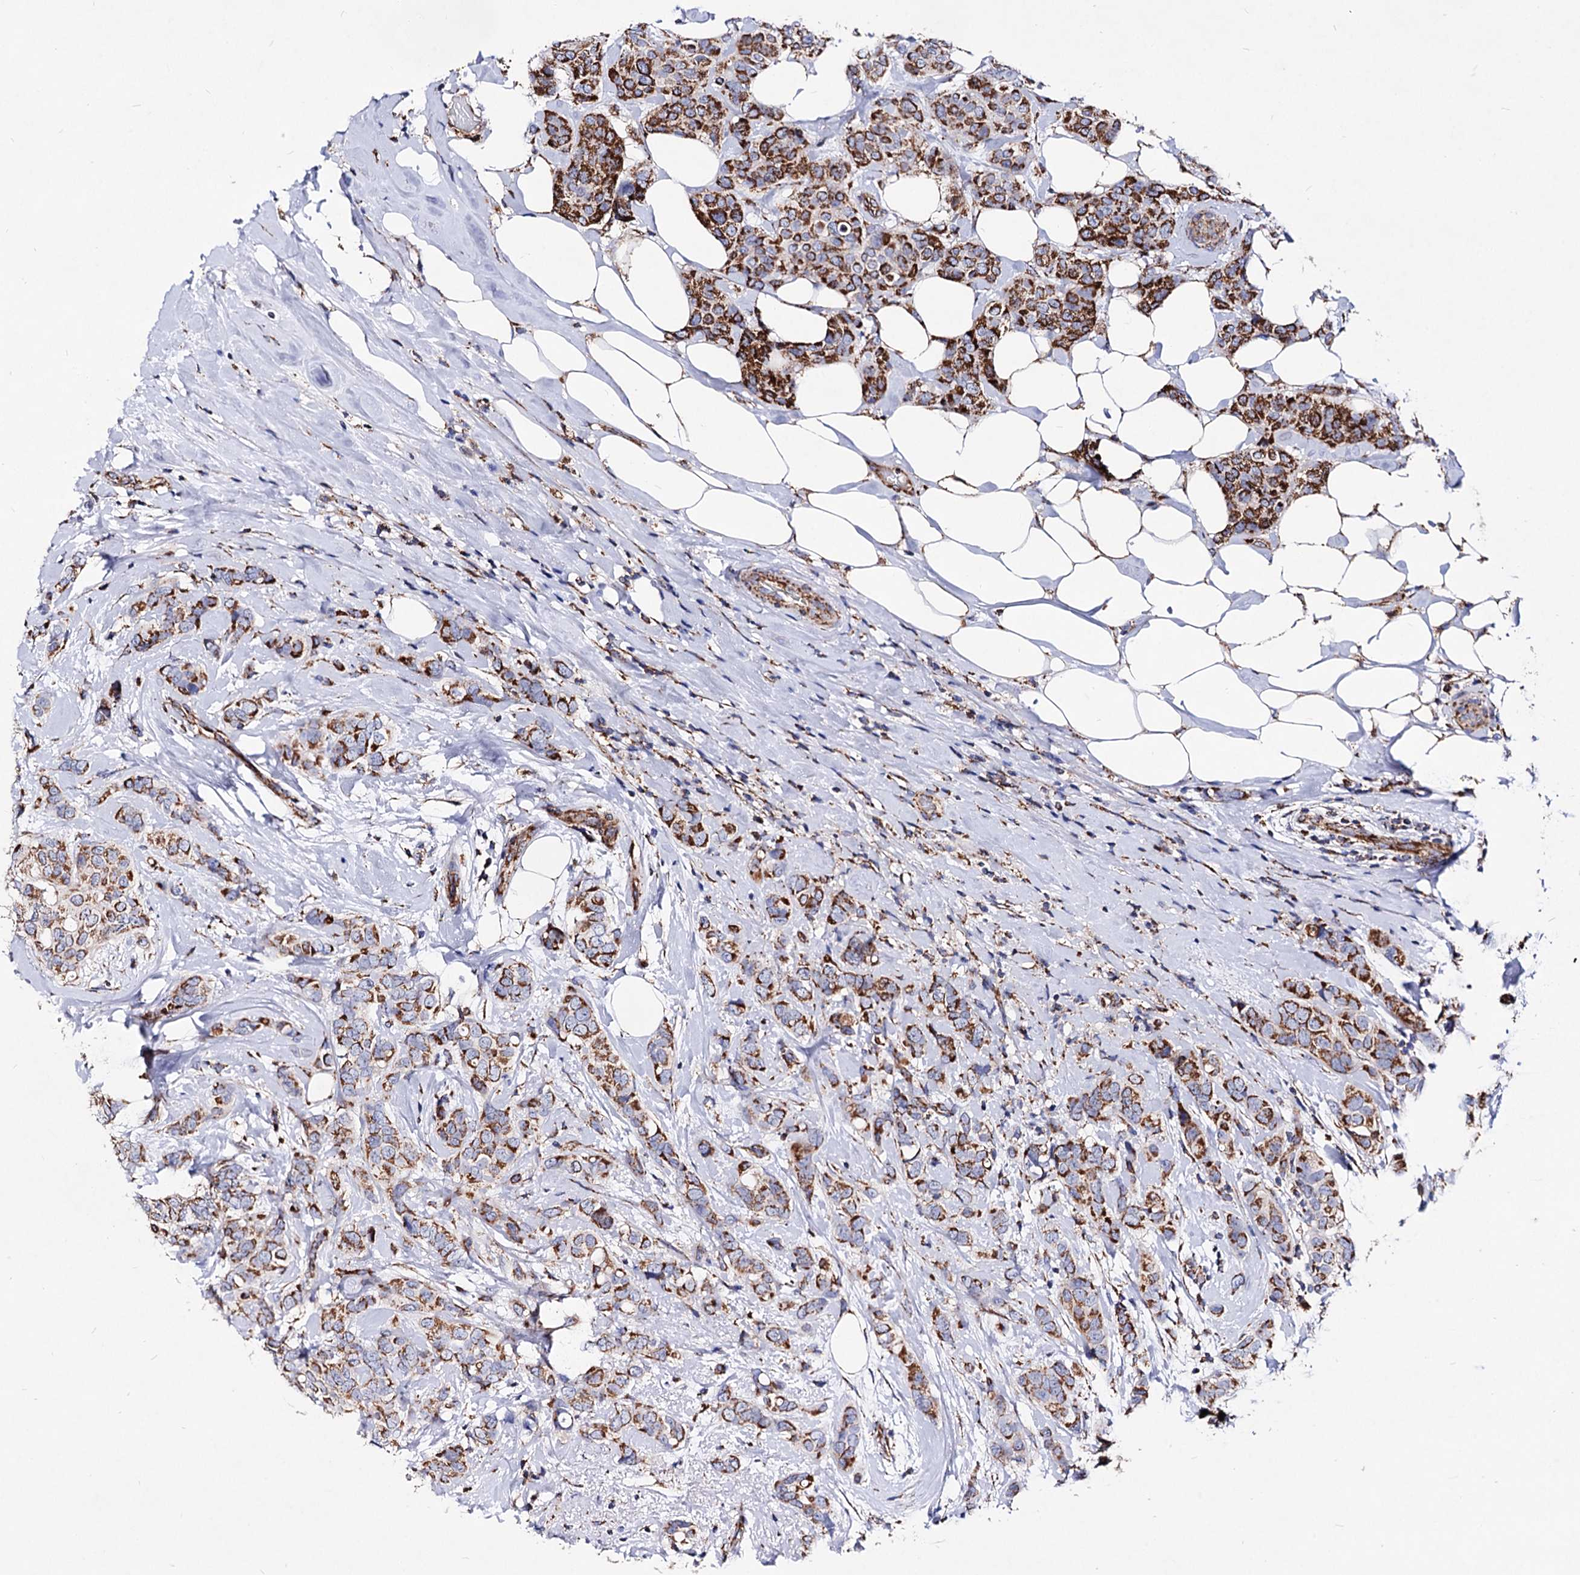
{"staining": {"intensity": "moderate", "quantity": ">75%", "location": "cytoplasmic/membranous"}, "tissue": "breast cancer", "cell_type": "Tumor cells", "image_type": "cancer", "snomed": [{"axis": "morphology", "description": "Lobular carcinoma"}, {"axis": "topography", "description": "Breast"}], "caption": "Immunohistochemistry (IHC) of breast lobular carcinoma reveals medium levels of moderate cytoplasmic/membranous staining in approximately >75% of tumor cells.", "gene": "ACAD9", "patient": {"sex": "female", "age": 51}}